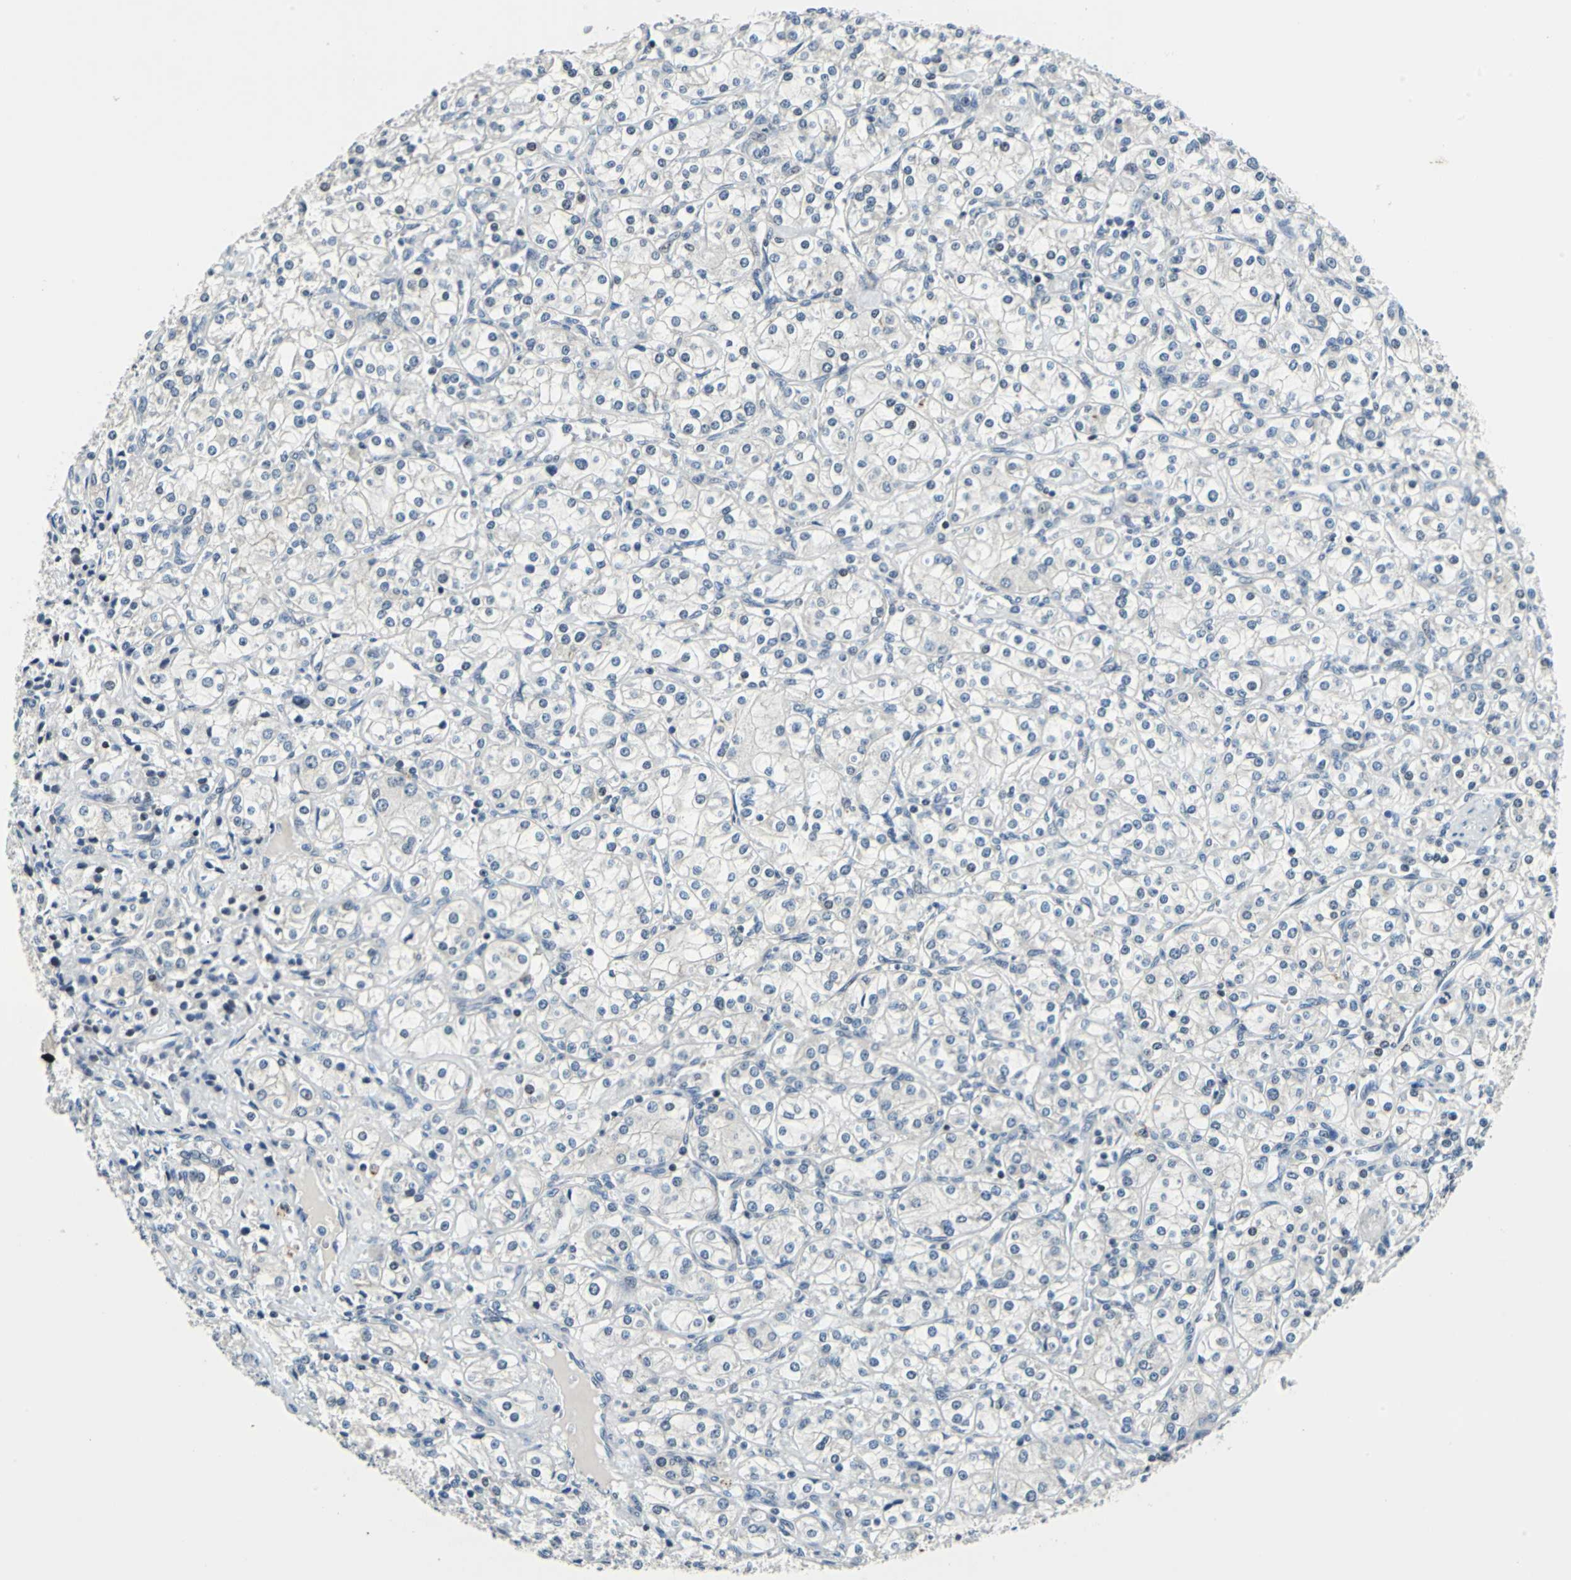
{"staining": {"intensity": "negative", "quantity": "none", "location": "none"}, "tissue": "renal cancer", "cell_type": "Tumor cells", "image_type": "cancer", "snomed": [{"axis": "morphology", "description": "Adenocarcinoma, NOS"}, {"axis": "topography", "description": "Kidney"}], "caption": "The histopathology image demonstrates no staining of tumor cells in renal cancer.", "gene": "HCFC2", "patient": {"sex": "male", "age": 77}}